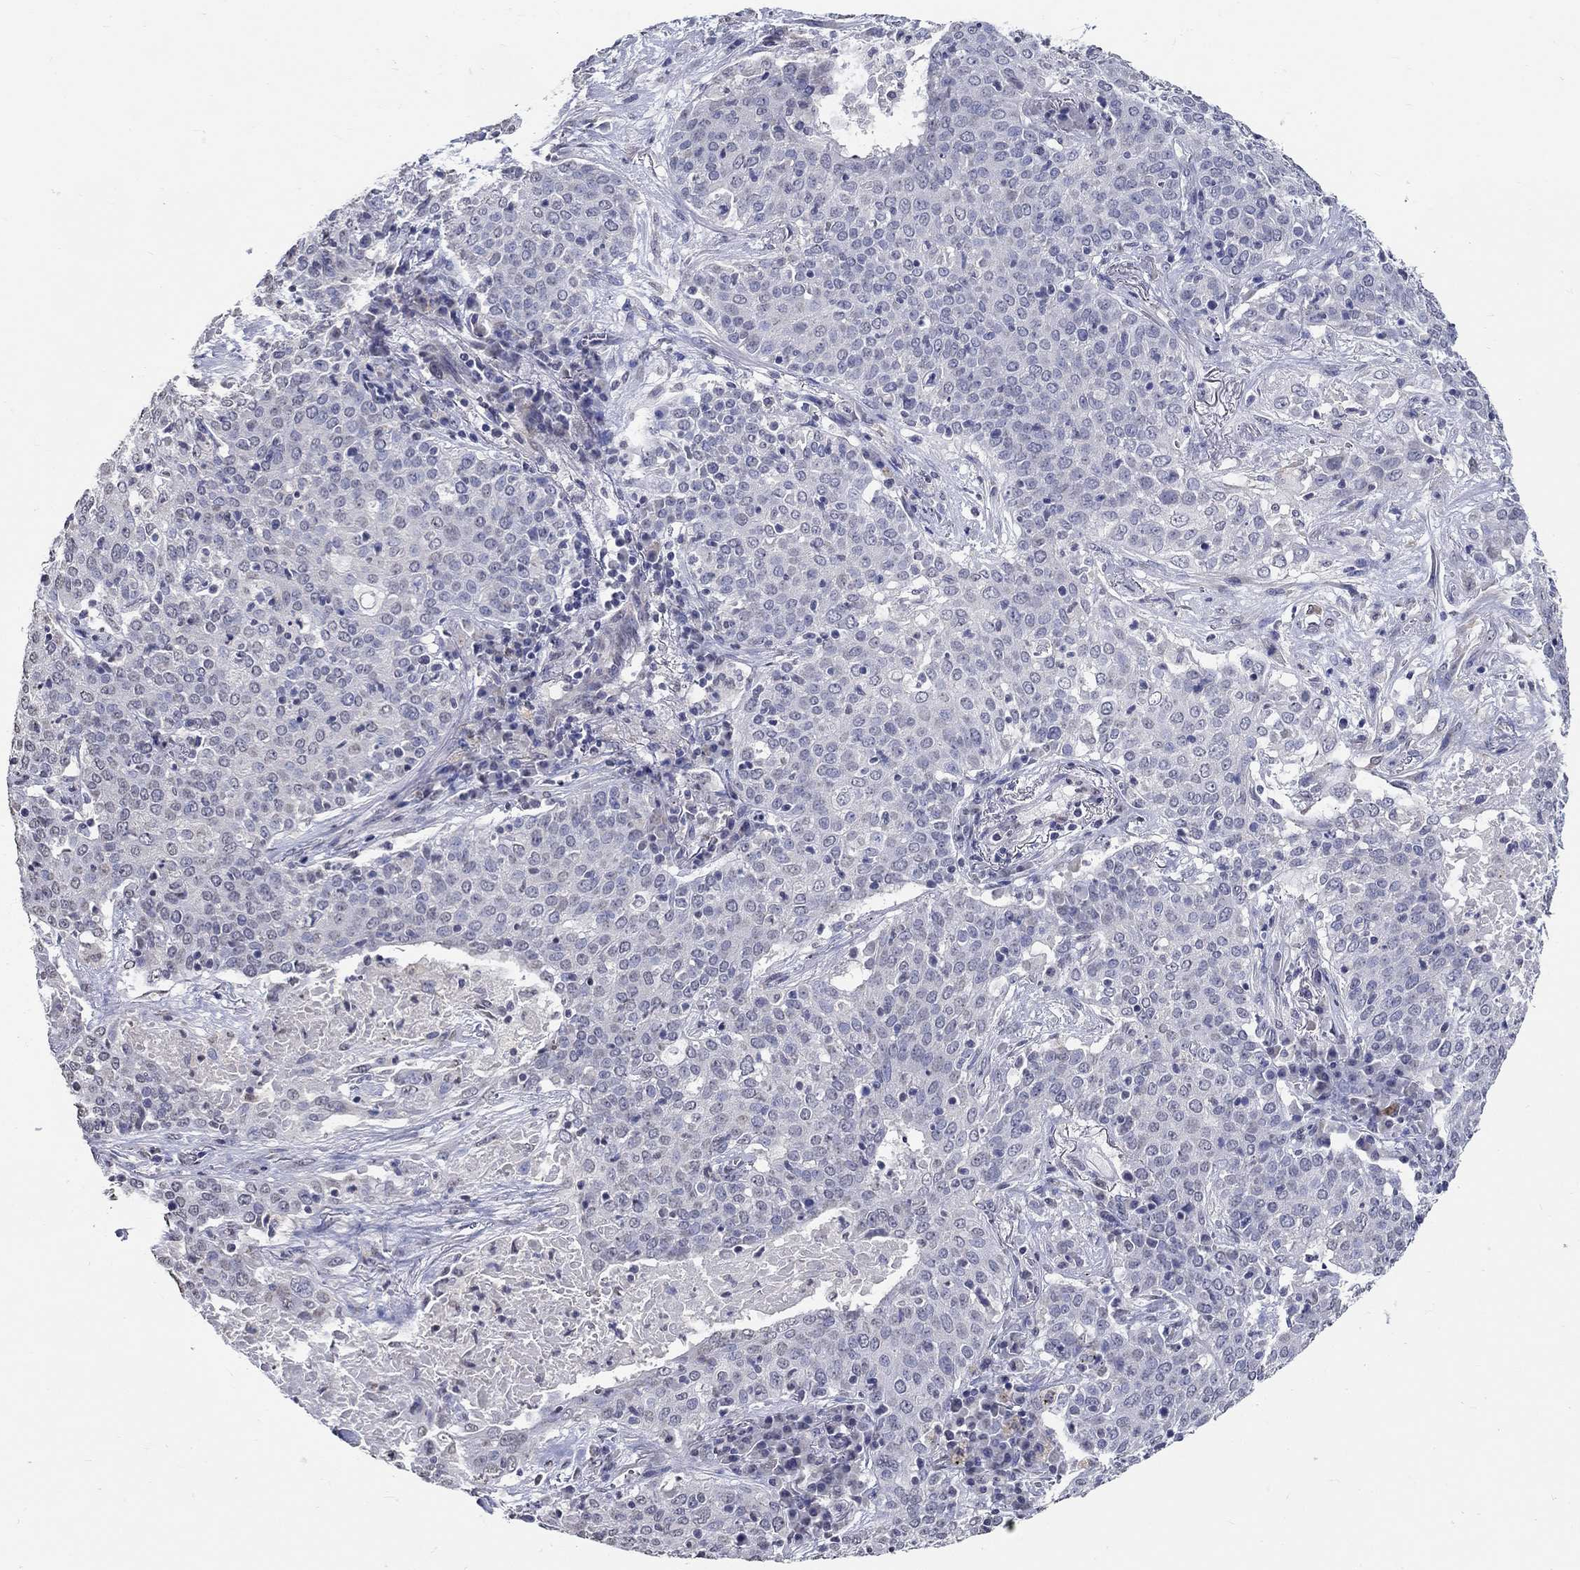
{"staining": {"intensity": "negative", "quantity": "none", "location": "none"}, "tissue": "lung cancer", "cell_type": "Tumor cells", "image_type": "cancer", "snomed": [{"axis": "morphology", "description": "Squamous cell carcinoma, NOS"}, {"axis": "topography", "description": "Lung"}], "caption": "Tumor cells are negative for brown protein staining in lung squamous cell carcinoma. (Immunohistochemistry (ihc), brightfield microscopy, high magnification).", "gene": "PDE1B", "patient": {"sex": "male", "age": 82}}